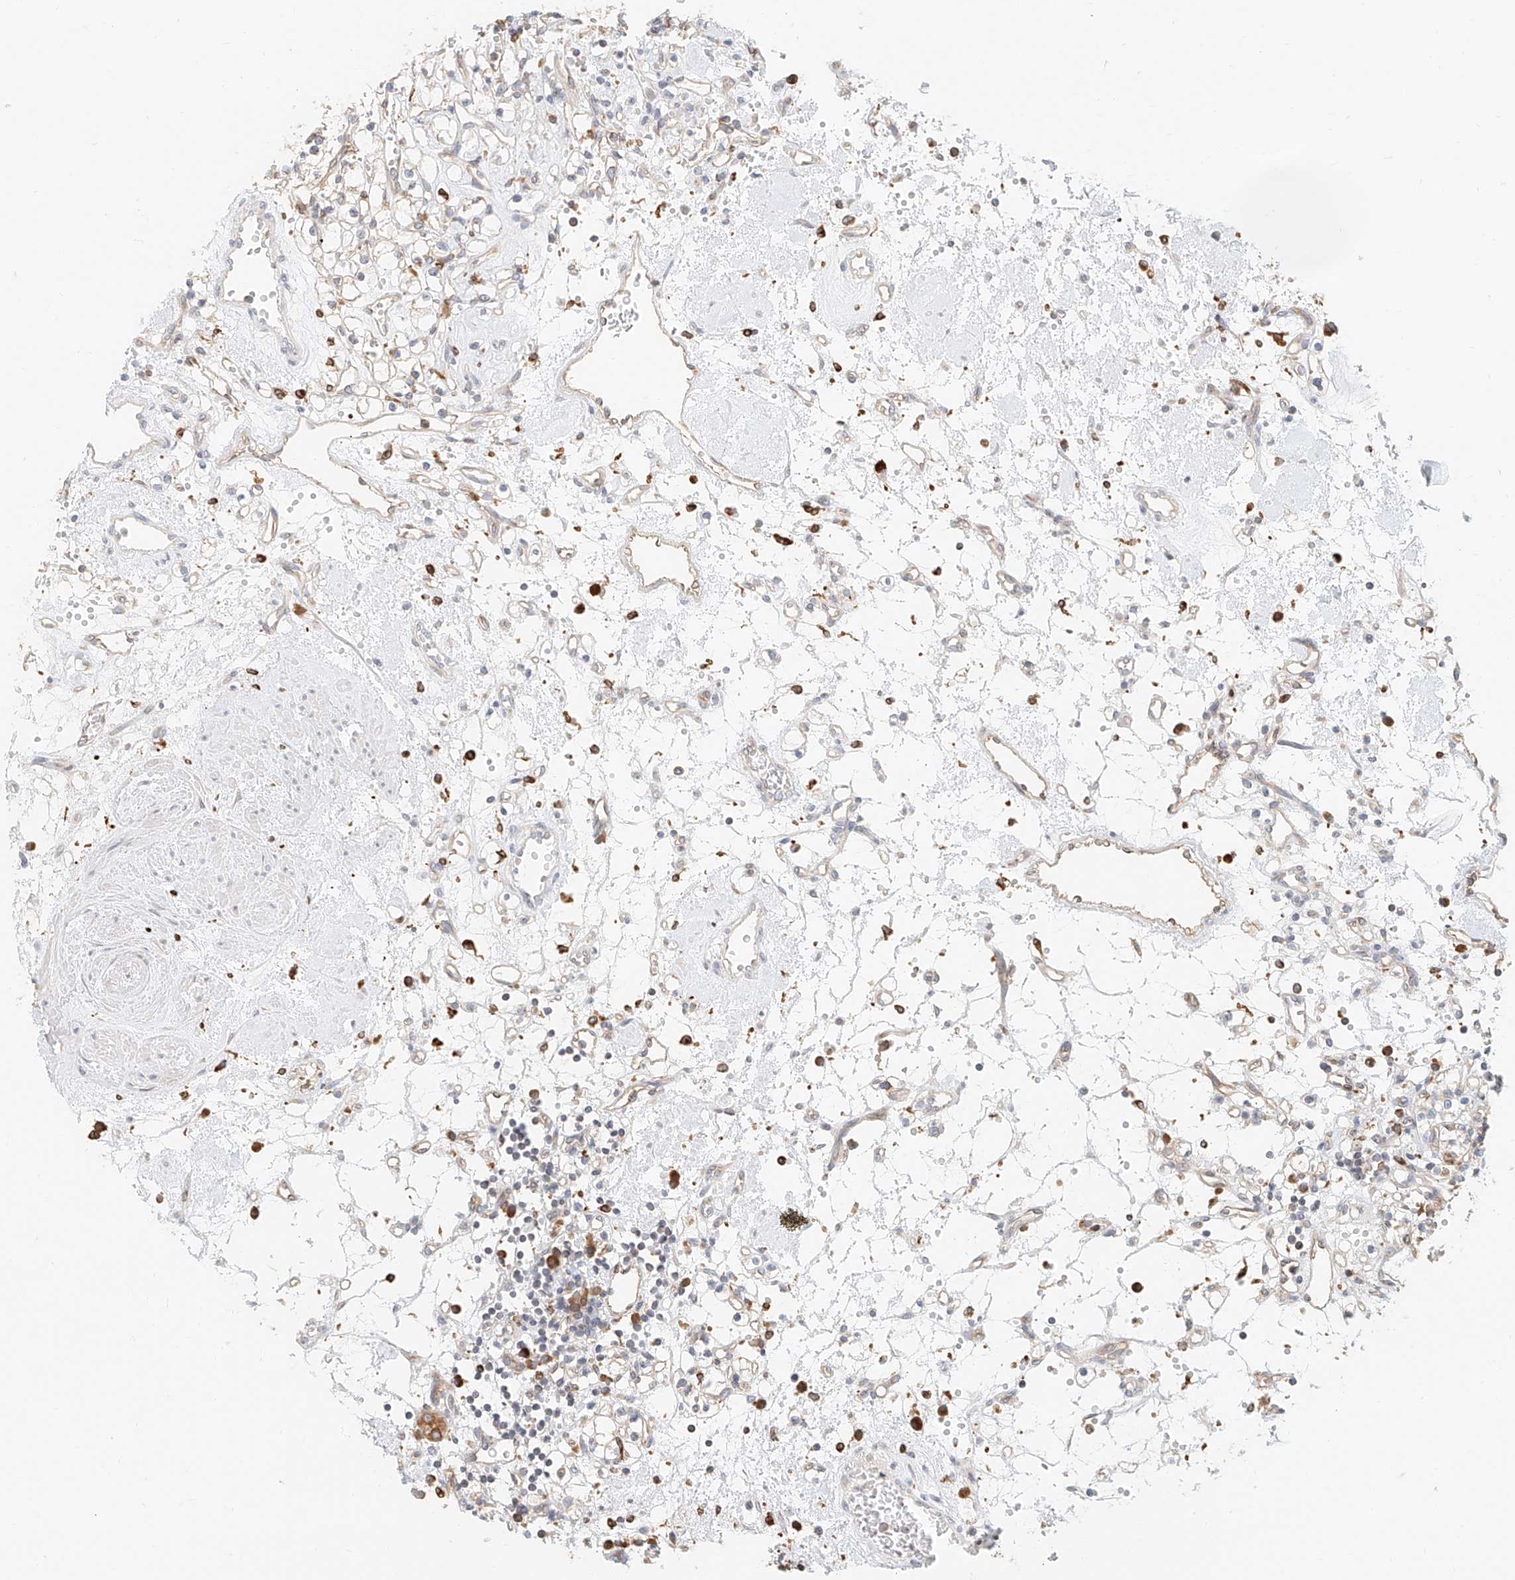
{"staining": {"intensity": "negative", "quantity": "none", "location": "none"}, "tissue": "renal cancer", "cell_type": "Tumor cells", "image_type": "cancer", "snomed": [{"axis": "morphology", "description": "Adenocarcinoma, NOS"}, {"axis": "topography", "description": "Kidney"}], "caption": "Protein analysis of renal cancer displays no significant staining in tumor cells. The staining is performed using DAB brown chromogen with nuclei counter-stained in using hematoxylin.", "gene": "DHRS7", "patient": {"sex": "female", "age": 59}}